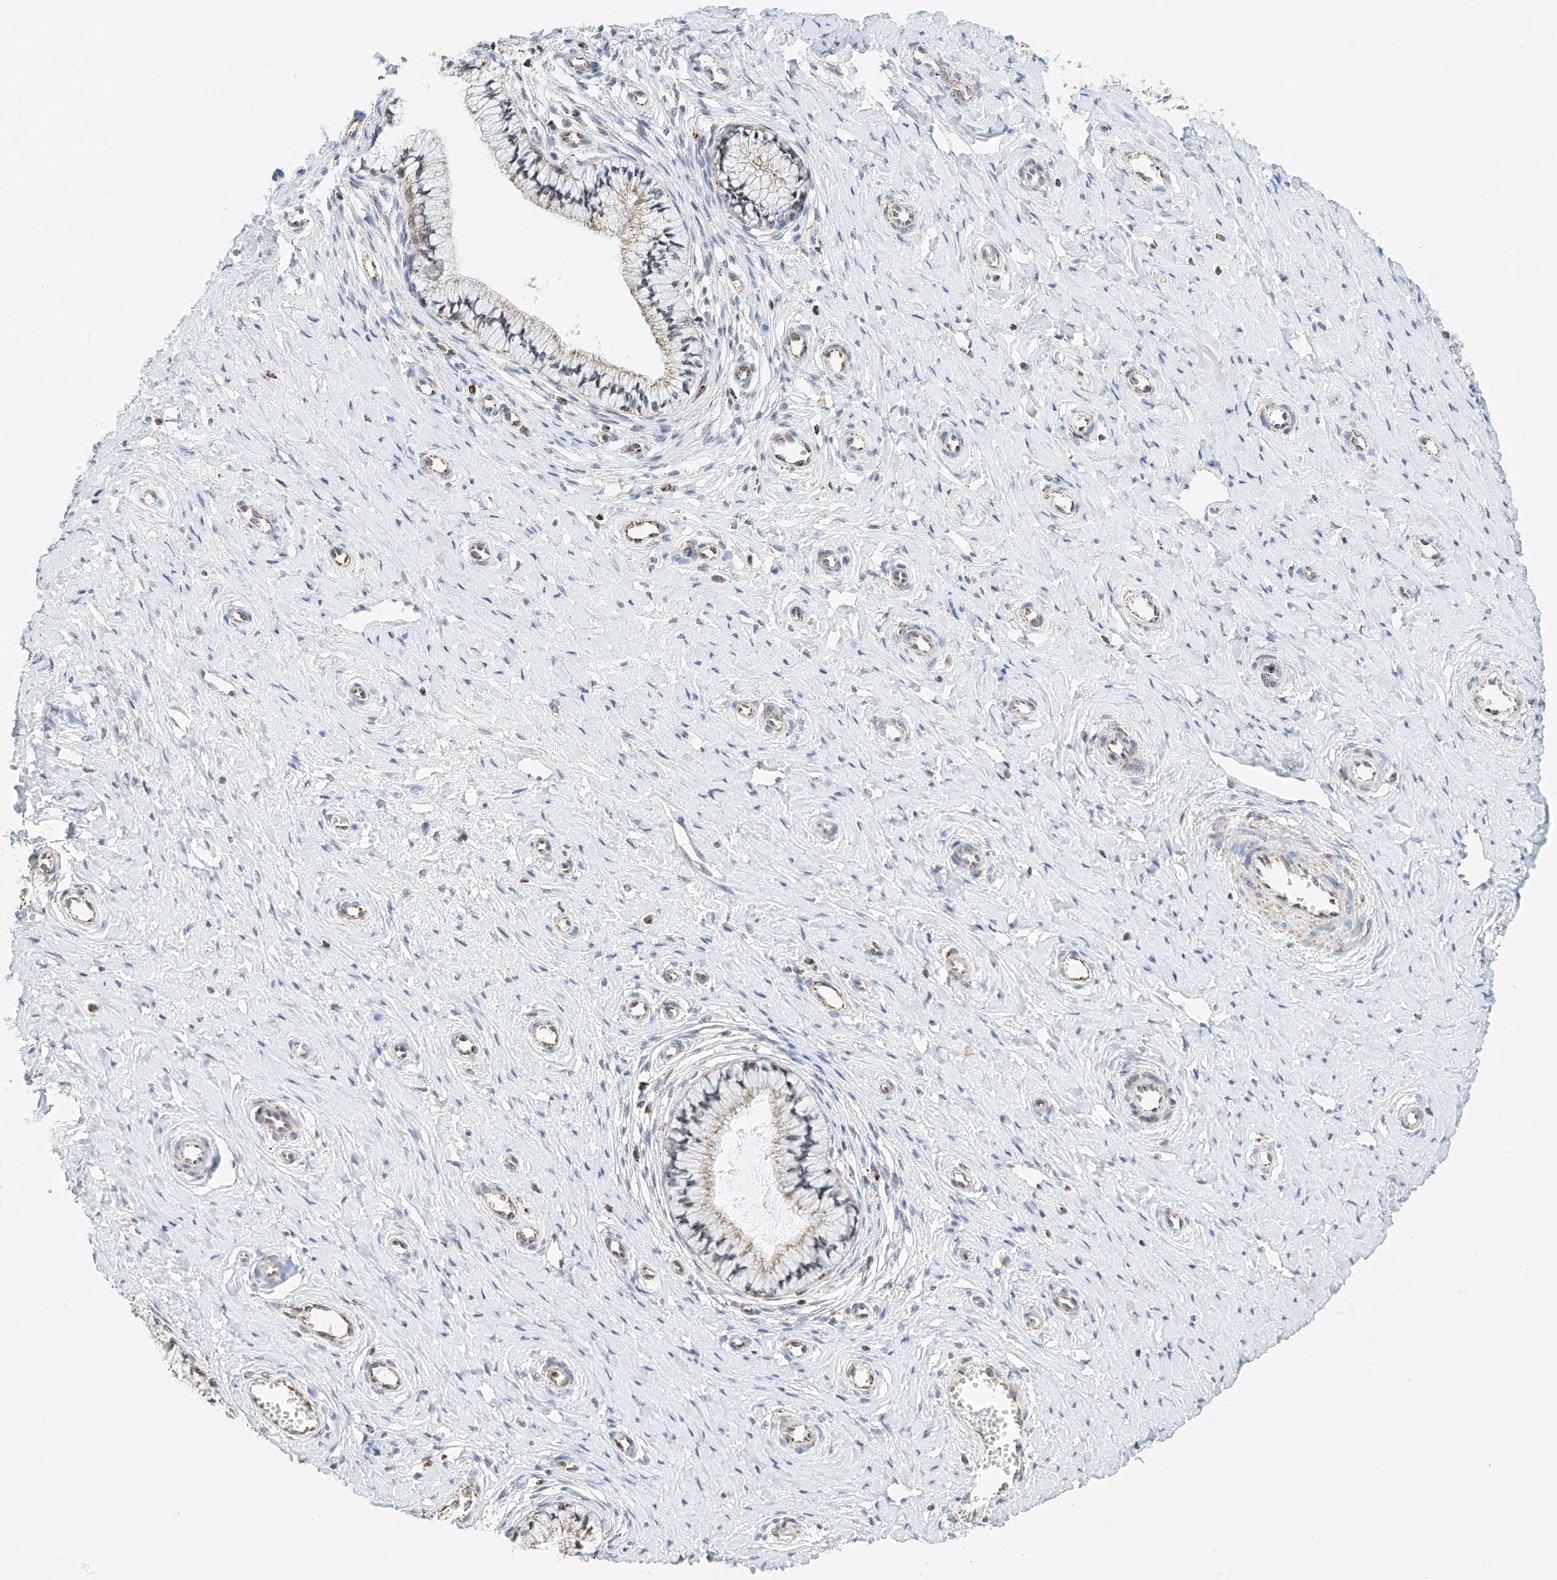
{"staining": {"intensity": "weak", "quantity": "25%-75%", "location": "cytoplasmic/membranous"}, "tissue": "cervix", "cell_type": "Glandular cells", "image_type": "normal", "snomed": [{"axis": "morphology", "description": "Normal tissue, NOS"}, {"axis": "topography", "description": "Cervix"}], "caption": "The image displays immunohistochemical staining of unremarkable cervix. There is weak cytoplasmic/membranous expression is present in about 25%-75% of glandular cells.", "gene": "NALCN", "patient": {"sex": "female", "age": 36}}